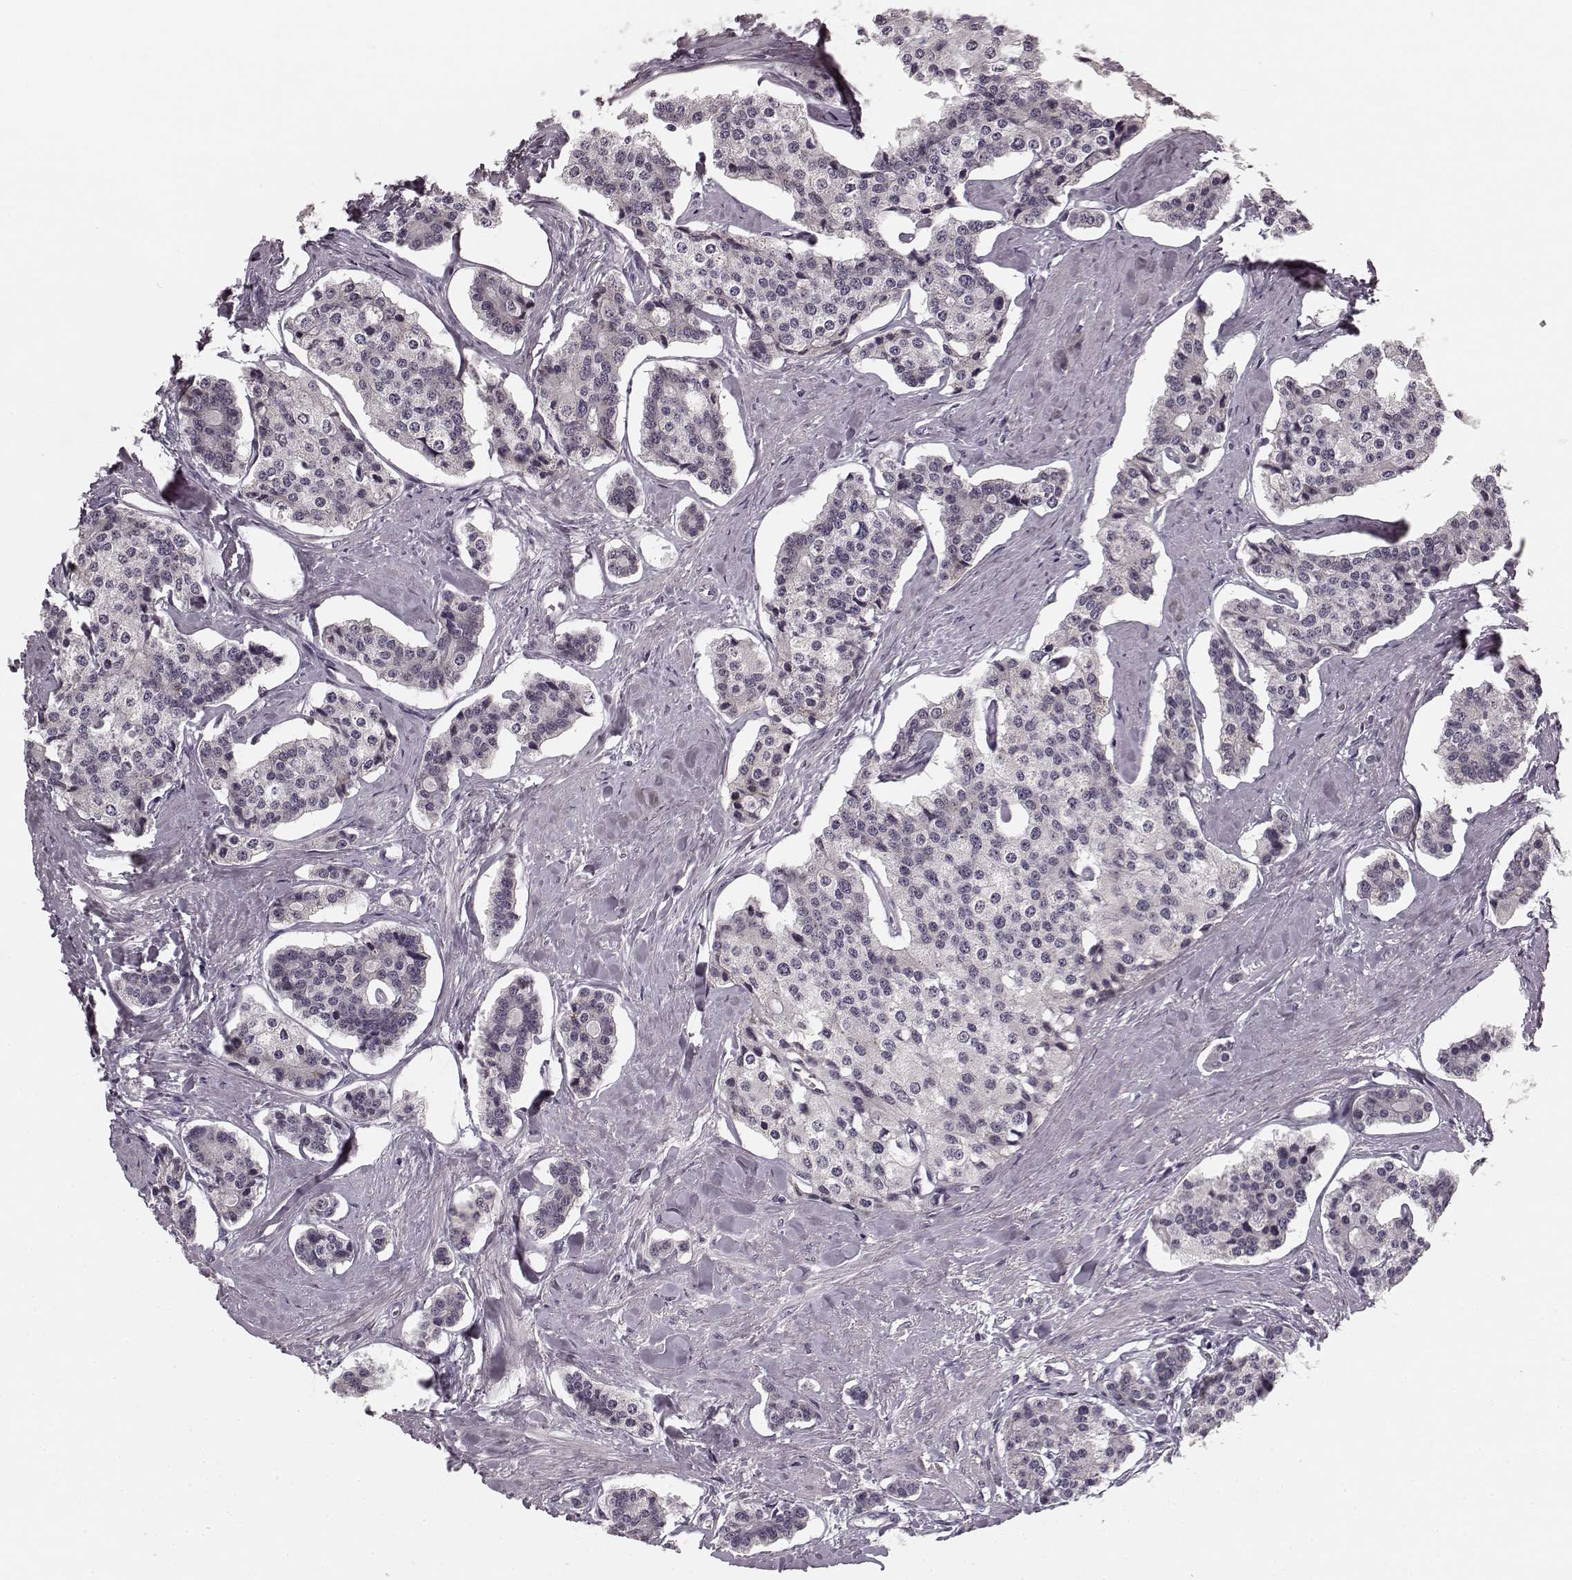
{"staining": {"intensity": "negative", "quantity": "none", "location": "none"}, "tissue": "carcinoid", "cell_type": "Tumor cells", "image_type": "cancer", "snomed": [{"axis": "morphology", "description": "Carcinoid, malignant, NOS"}, {"axis": "topography", "description": "Small intestine"}], "caption": "The photomicrograph displays no significant expression in tumor cells of carcinoid (malignant).", "gene": "FAM234B", "patient": {"sex": "female", "age": 65}}